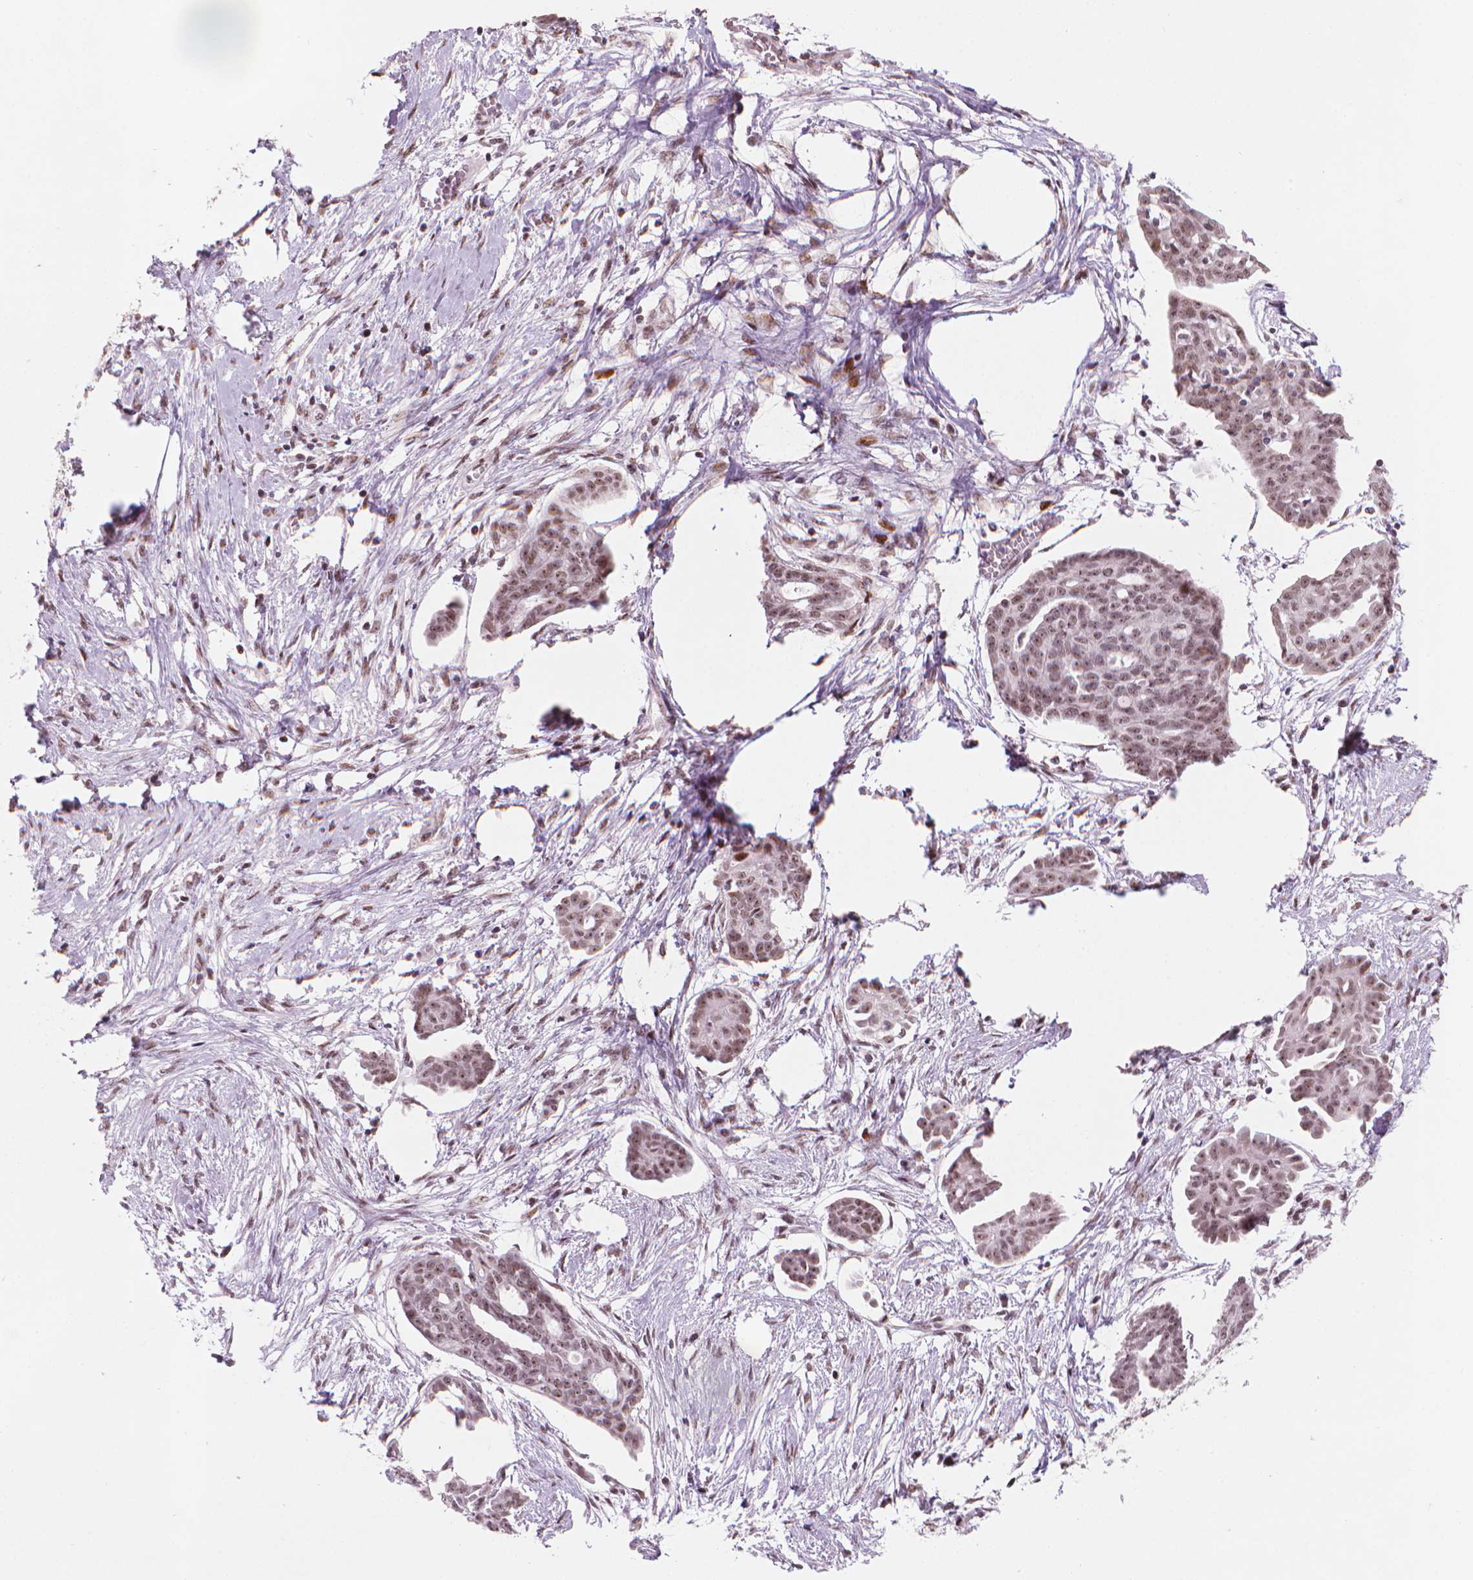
{"staining": {"intensity": "moderate", "quantity": ">75%", "location": "nuclear"}, "tissue": "ovarian cancer", "cell_type": "Tumor cells", "image_type": "cancer", "snomed": [{"axis": "morphology", "description": "Cystadenocarcinoma, serous, NOS"}, {"axis": "topography", "description": "Ovary"}], "caption": "An immunohistochemistry (IHC) histopathology image of neoplastic tissue is shown. Protein staining in brown shows moderate nuclear positivity in ovarian cancer (serous cystadenocarcinoma) within tumor cells. Nuclei are stained in blue.", "gene": "HES7", "patient": {"sex": "female", "age": 71}}